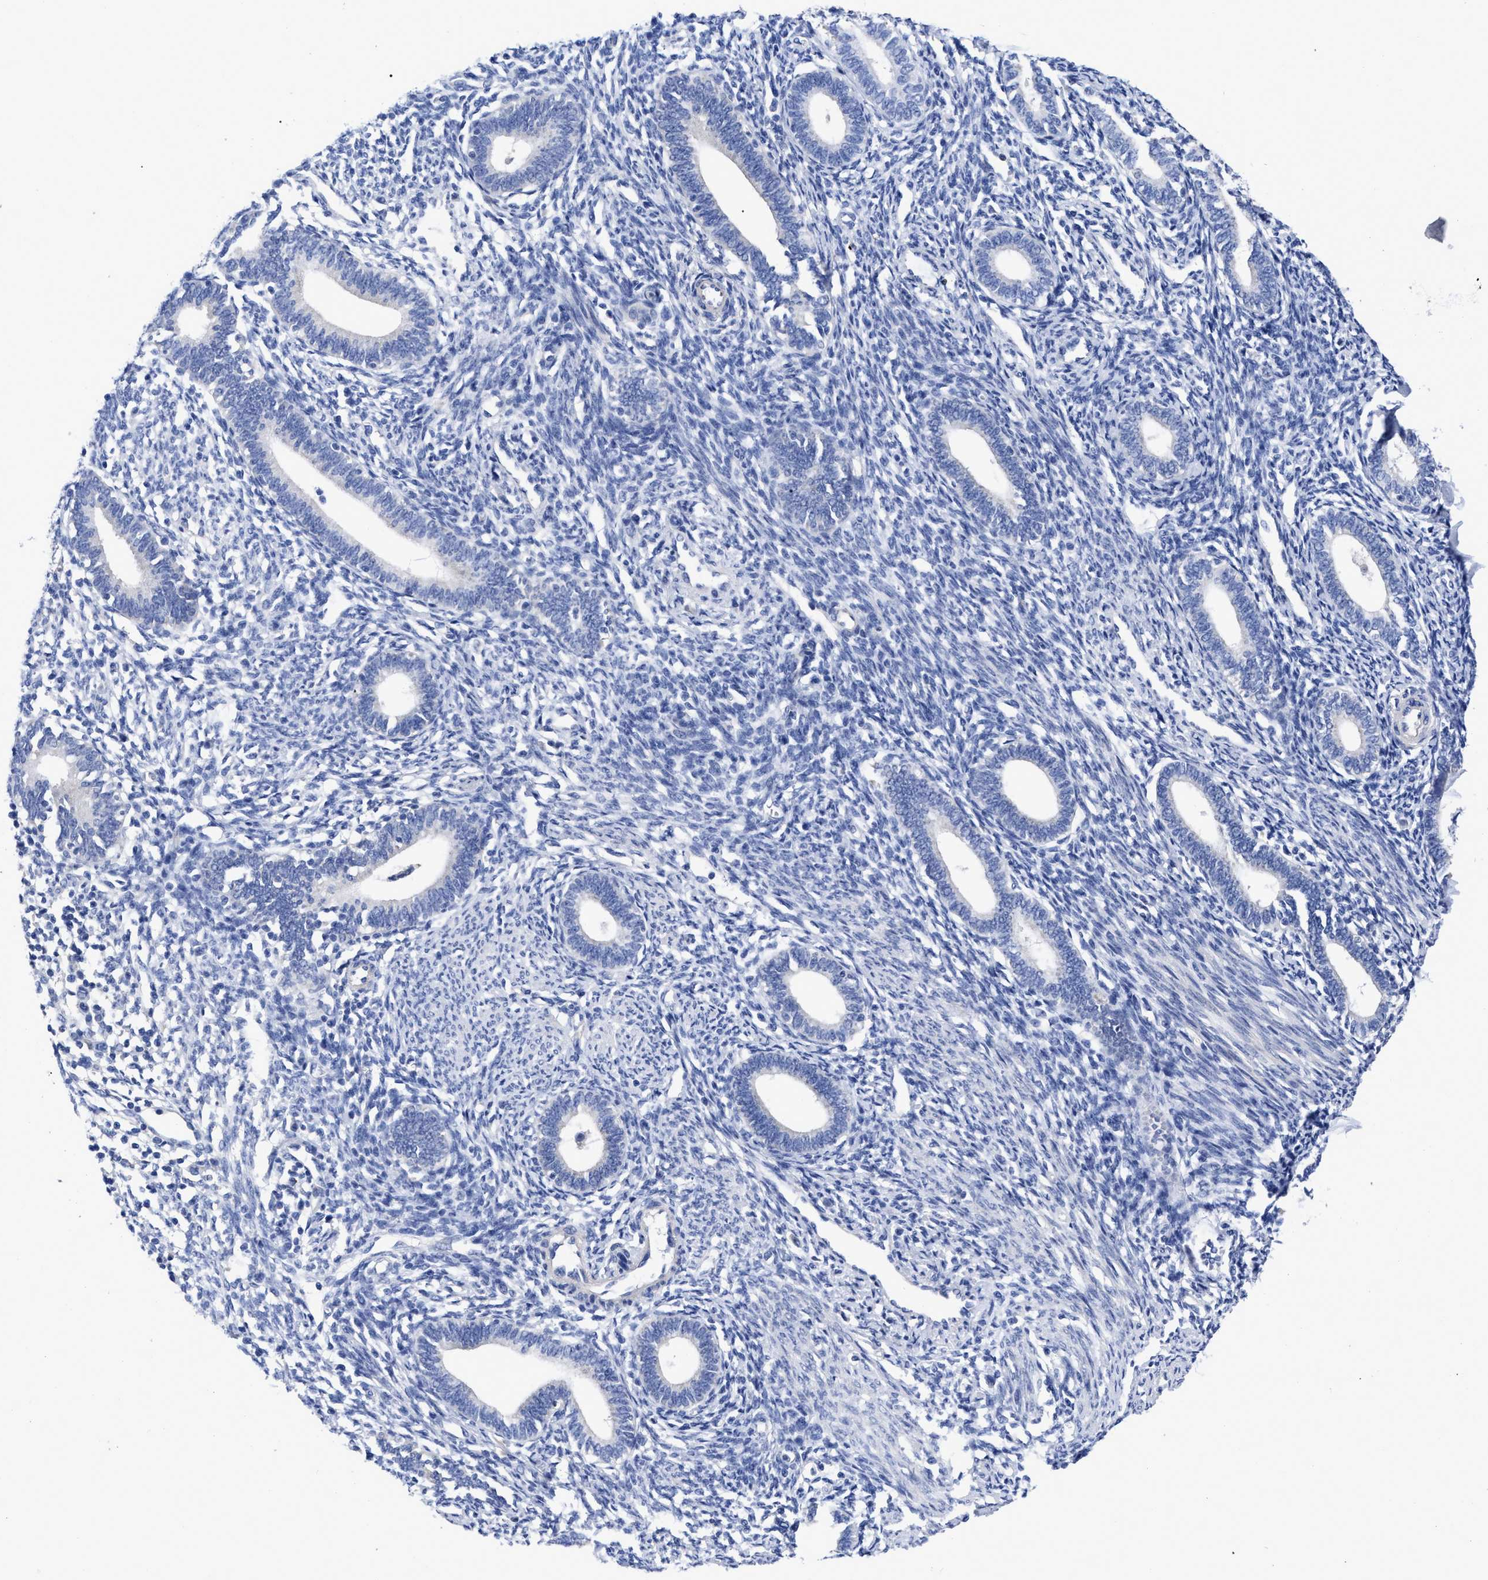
{"staining": {"intensity": "negative", "quantity": "none", "location": "none"}, "tissue": "endometrium", "cell_type": "Cells in endometrial stroma", "image_type": "normal", "snomed": [{"axis": "morphology", "description": "Normal tissue, NOS"}, {"axis": "topography", "description": "Endometrium"}], "caption": "Immunohistochemical staining of unremarkable endometrium displays no significant expression in cells in endometrial stroma. (DAB (3,3'-diaminobenzidine) IHC with hematoxylin counter stain).", "gene": "IRAG2", "patient": {"sex": "female", "age": 41}}